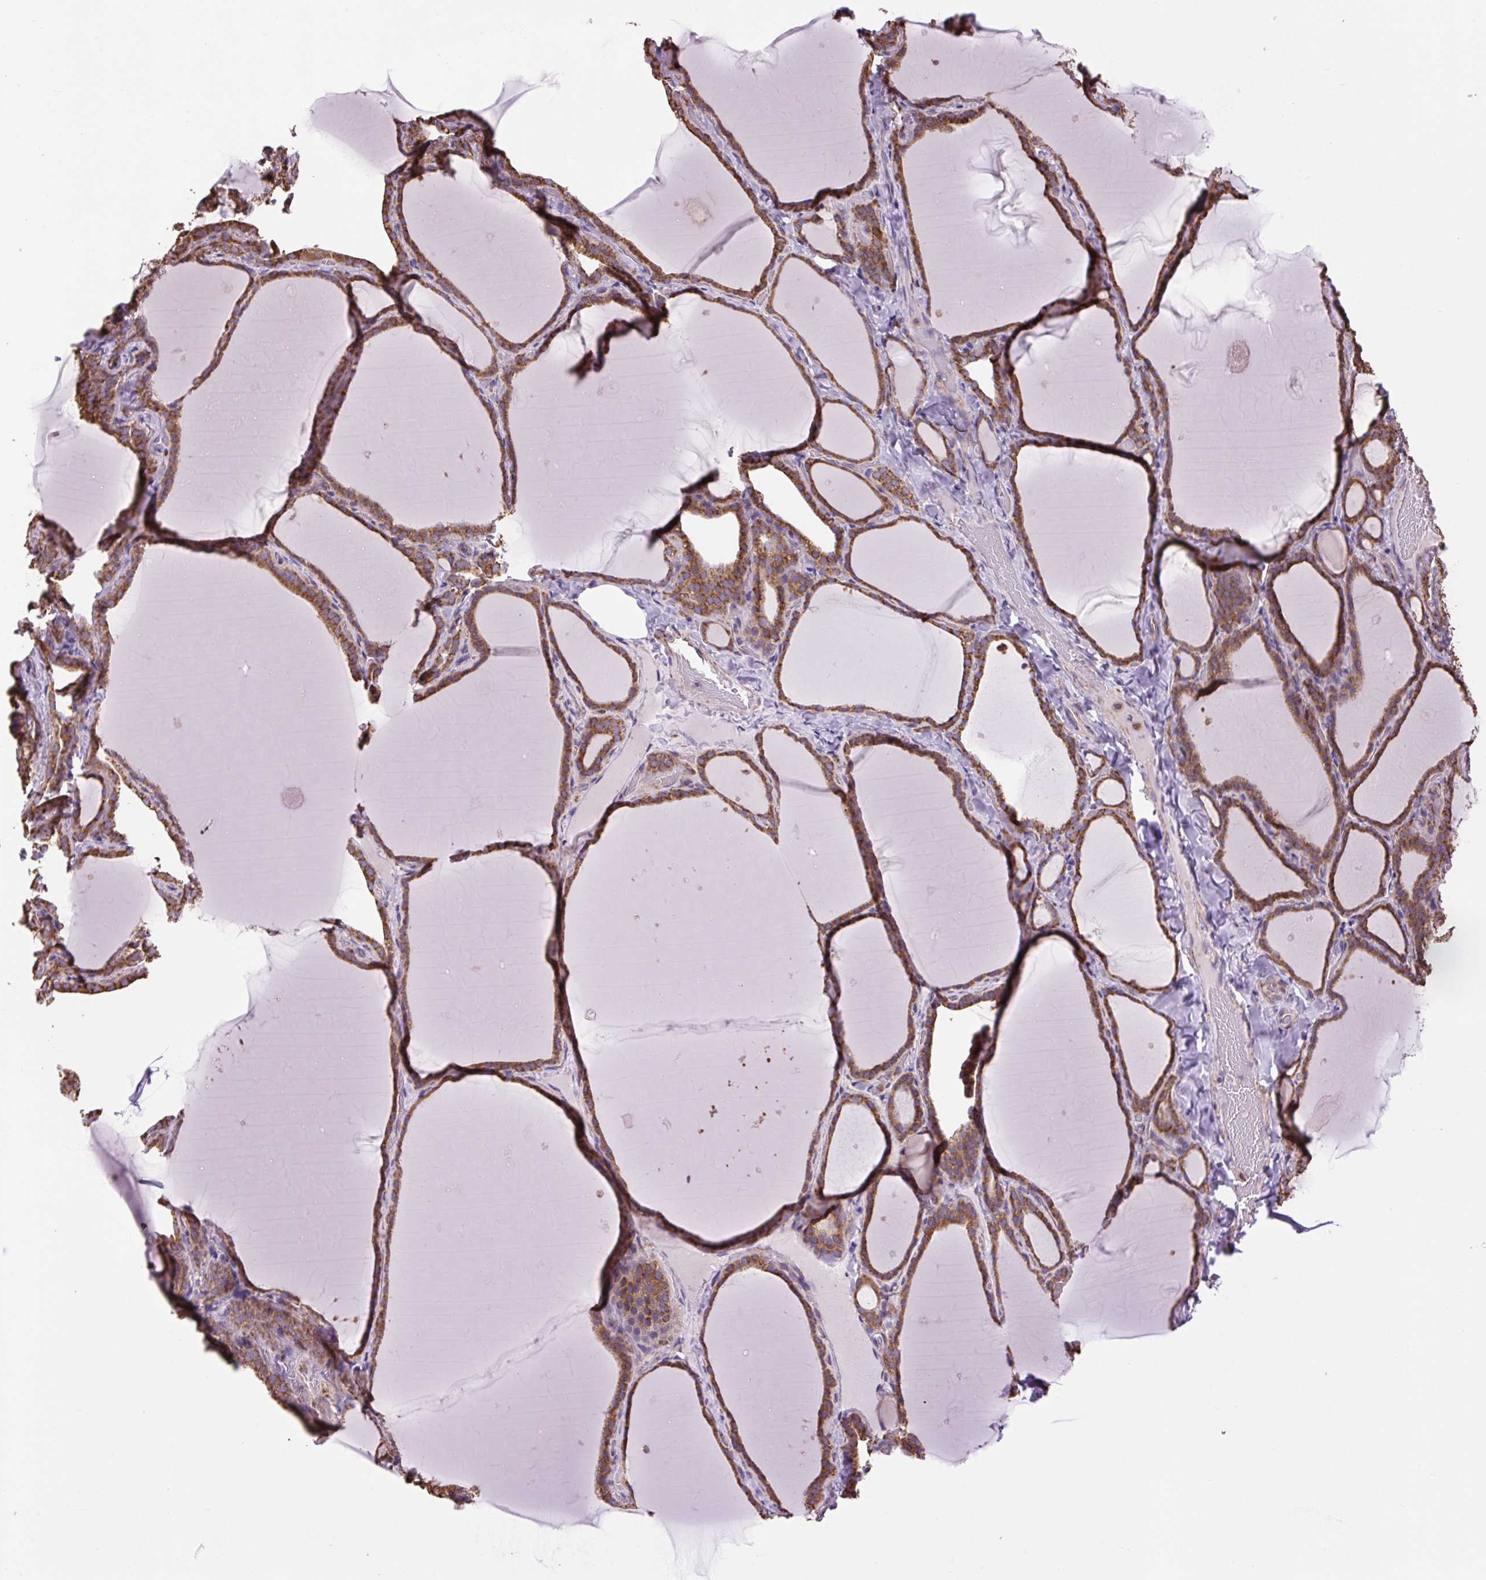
{"staining": {"intensity": "strong", "quantity": ">75%", "location": "cytoplasmic/membranous"}, "tissue": "thyroid gland", "cell_type": "Glandular cells", "image_type": "normal", "snomed": [{"axis": "morphology", "description": "Normal tissue, NOS"}, {"axis": "topography", "description": "Thyroid gland"}], "caption": "Immunohistochemistry (IHC) (DAB) staining of unremarkable human thyroid gland demonstrates strong cytoplasmic/membranous protein expression in about >75% of glandular cells.", "gene": "PLCG1", "patient": {"sex": "female", "age": 22}}